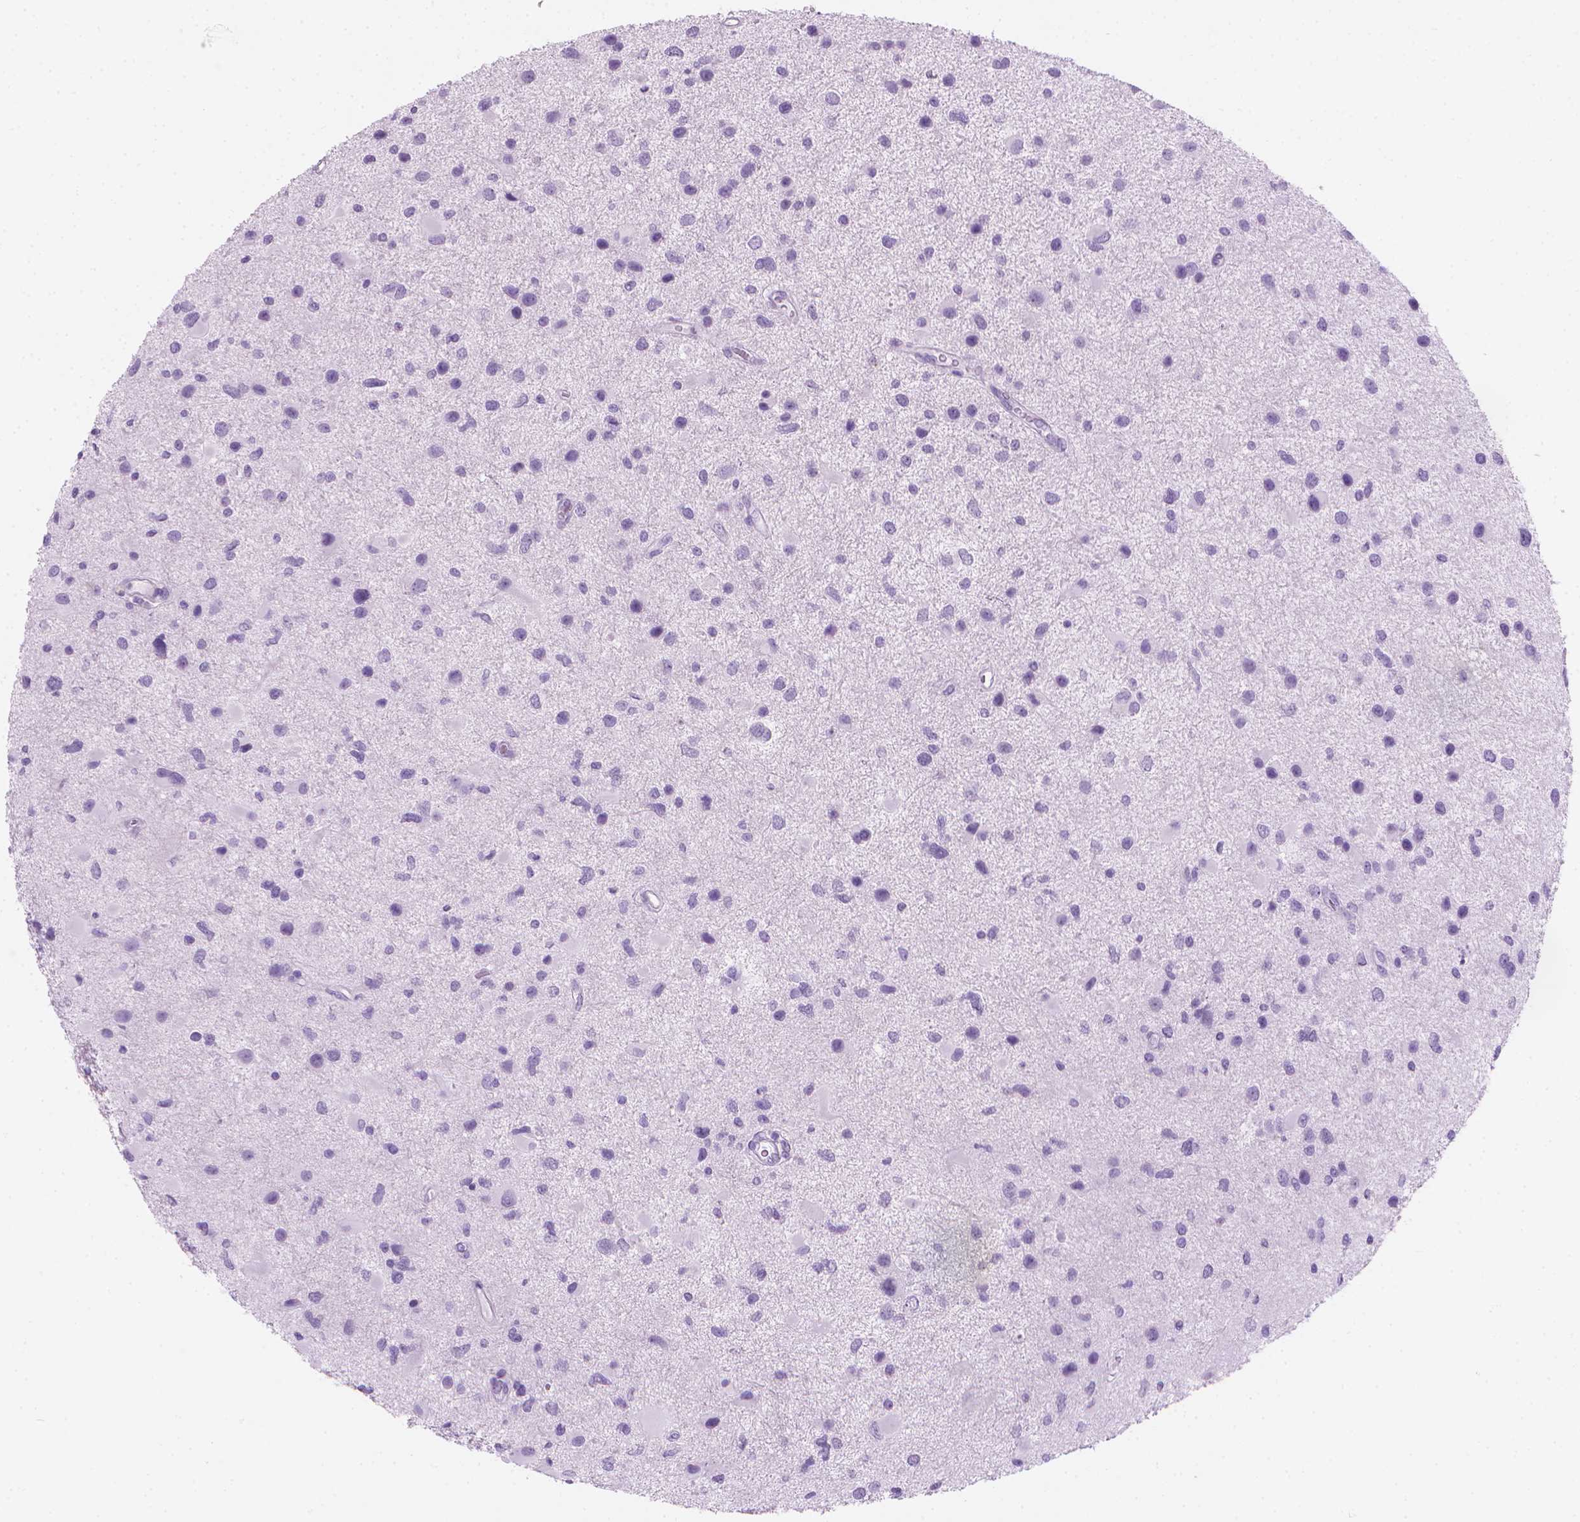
{"staining": {"intensity": "negative", "quantity": "none", "location": "none"}, "tissue": "glioma", "cell_type": "Tumor cells", "image_type": "cancer", "snomed": [{"axis": "morphology", "description": "Glioma, malignant, Low grade"}, {"axis": "topography", "description": "Brain"}], "caption": "A high-resolution histopathology image shows immunohistochemistry (IHC) staining of malignant glioma (low-grade), which displays no significant staining in tumor cells.", "gene": "TTC29", "patient": {"sex": "female", "age": 32}}